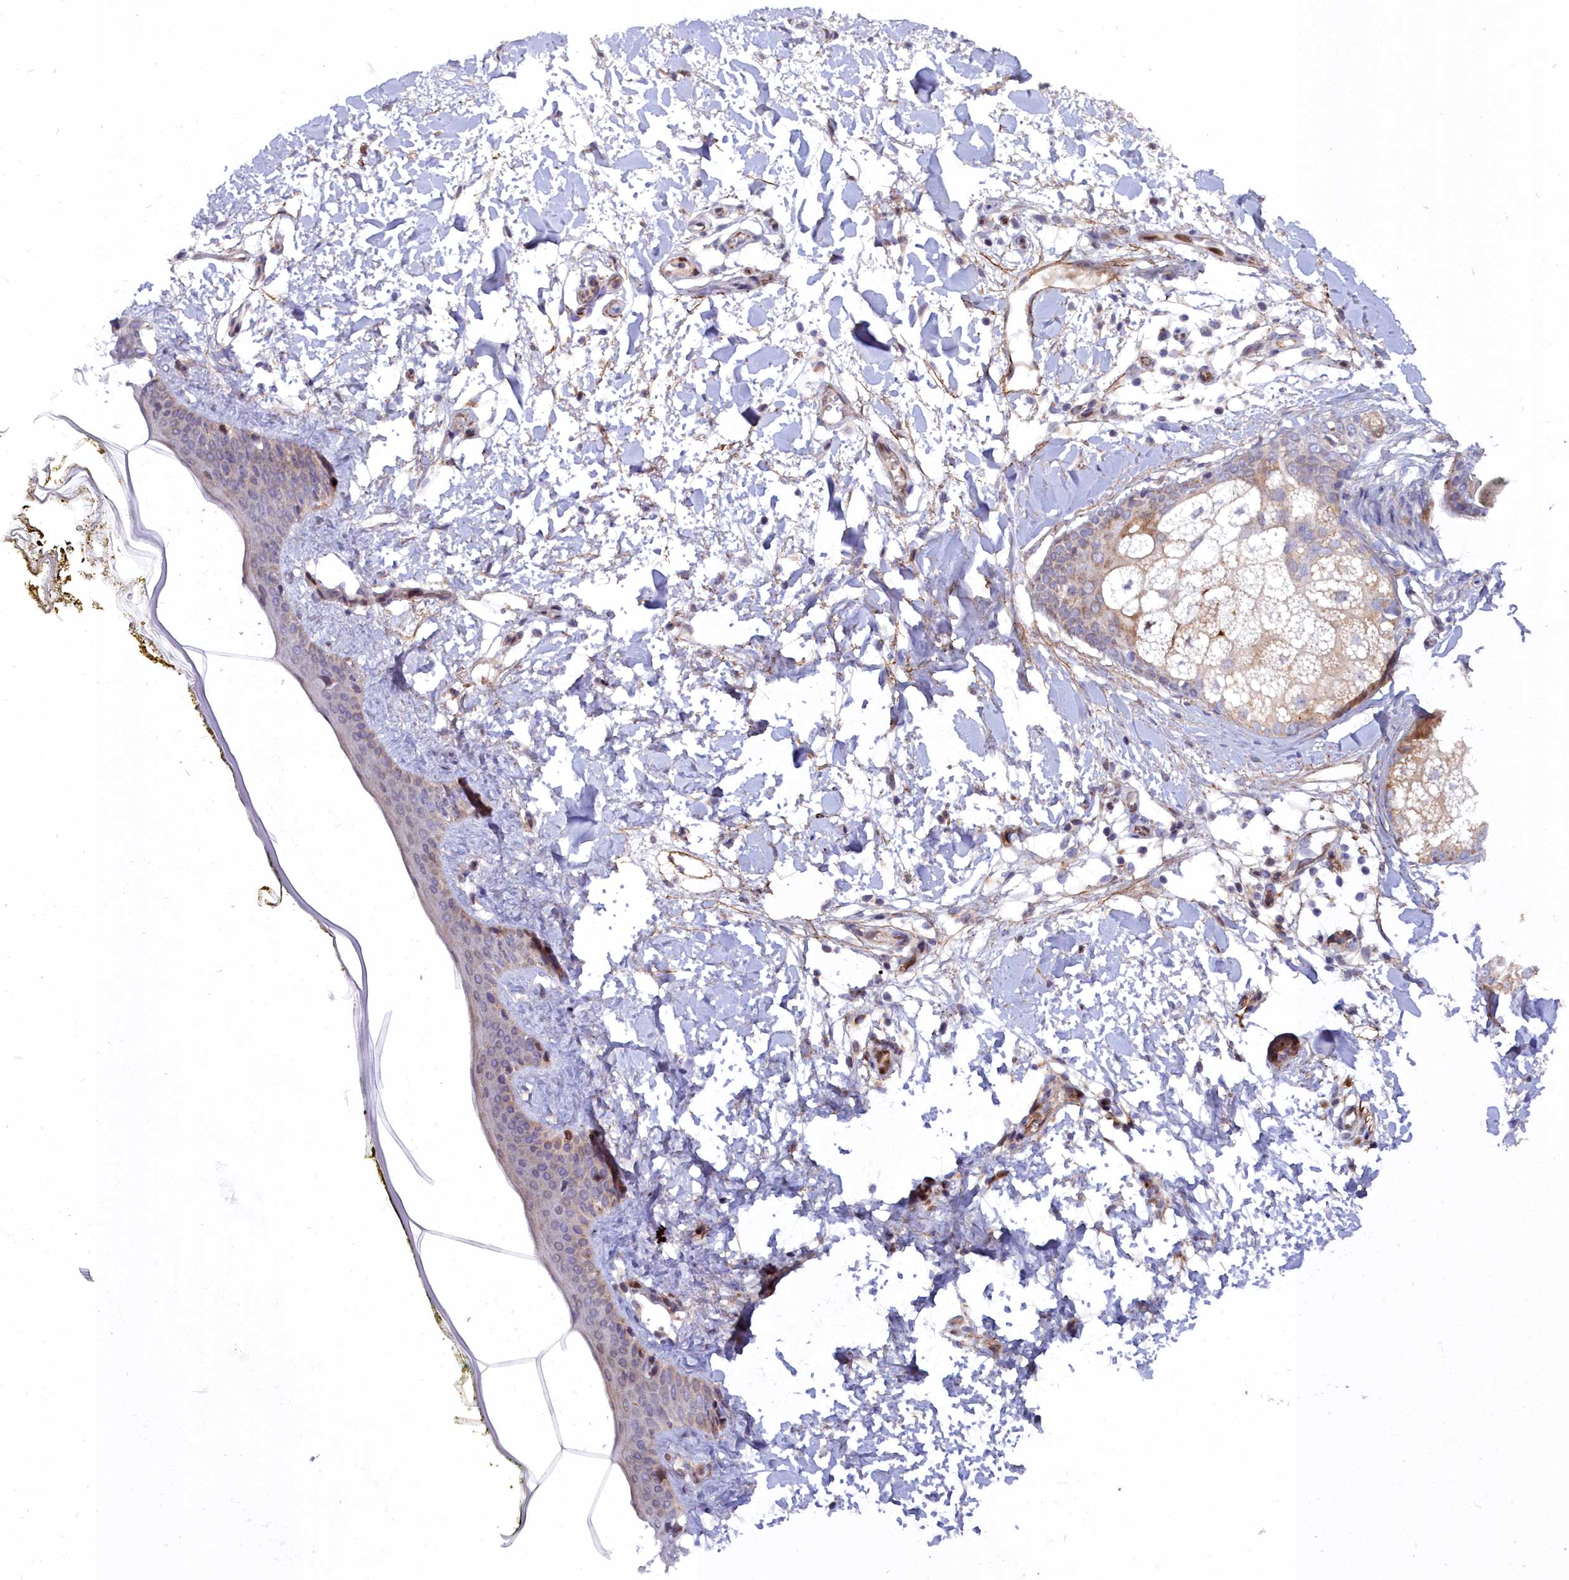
{"staining": {"intensity": "moderate", "quantity": "25%-75%", "location": "cytoplasmic/membranous"}, "tissue": "skin", "cell_type": "Fibroblasts", "image_type": "normal", "snomed": [{"axis": "morphology", "description": "Normal tissue, NOS"}, {"axis": "topography", "description": "Skin"}], "caption": "Immunohistochemical staining of benign skin reveals 25%-75% levels of moderate cytoplasmic/membranous protein positivity in about 25%-75% of fibroblasts.", "gene": "MRPS11", "patient": {"sex": "female", "age": 34}}